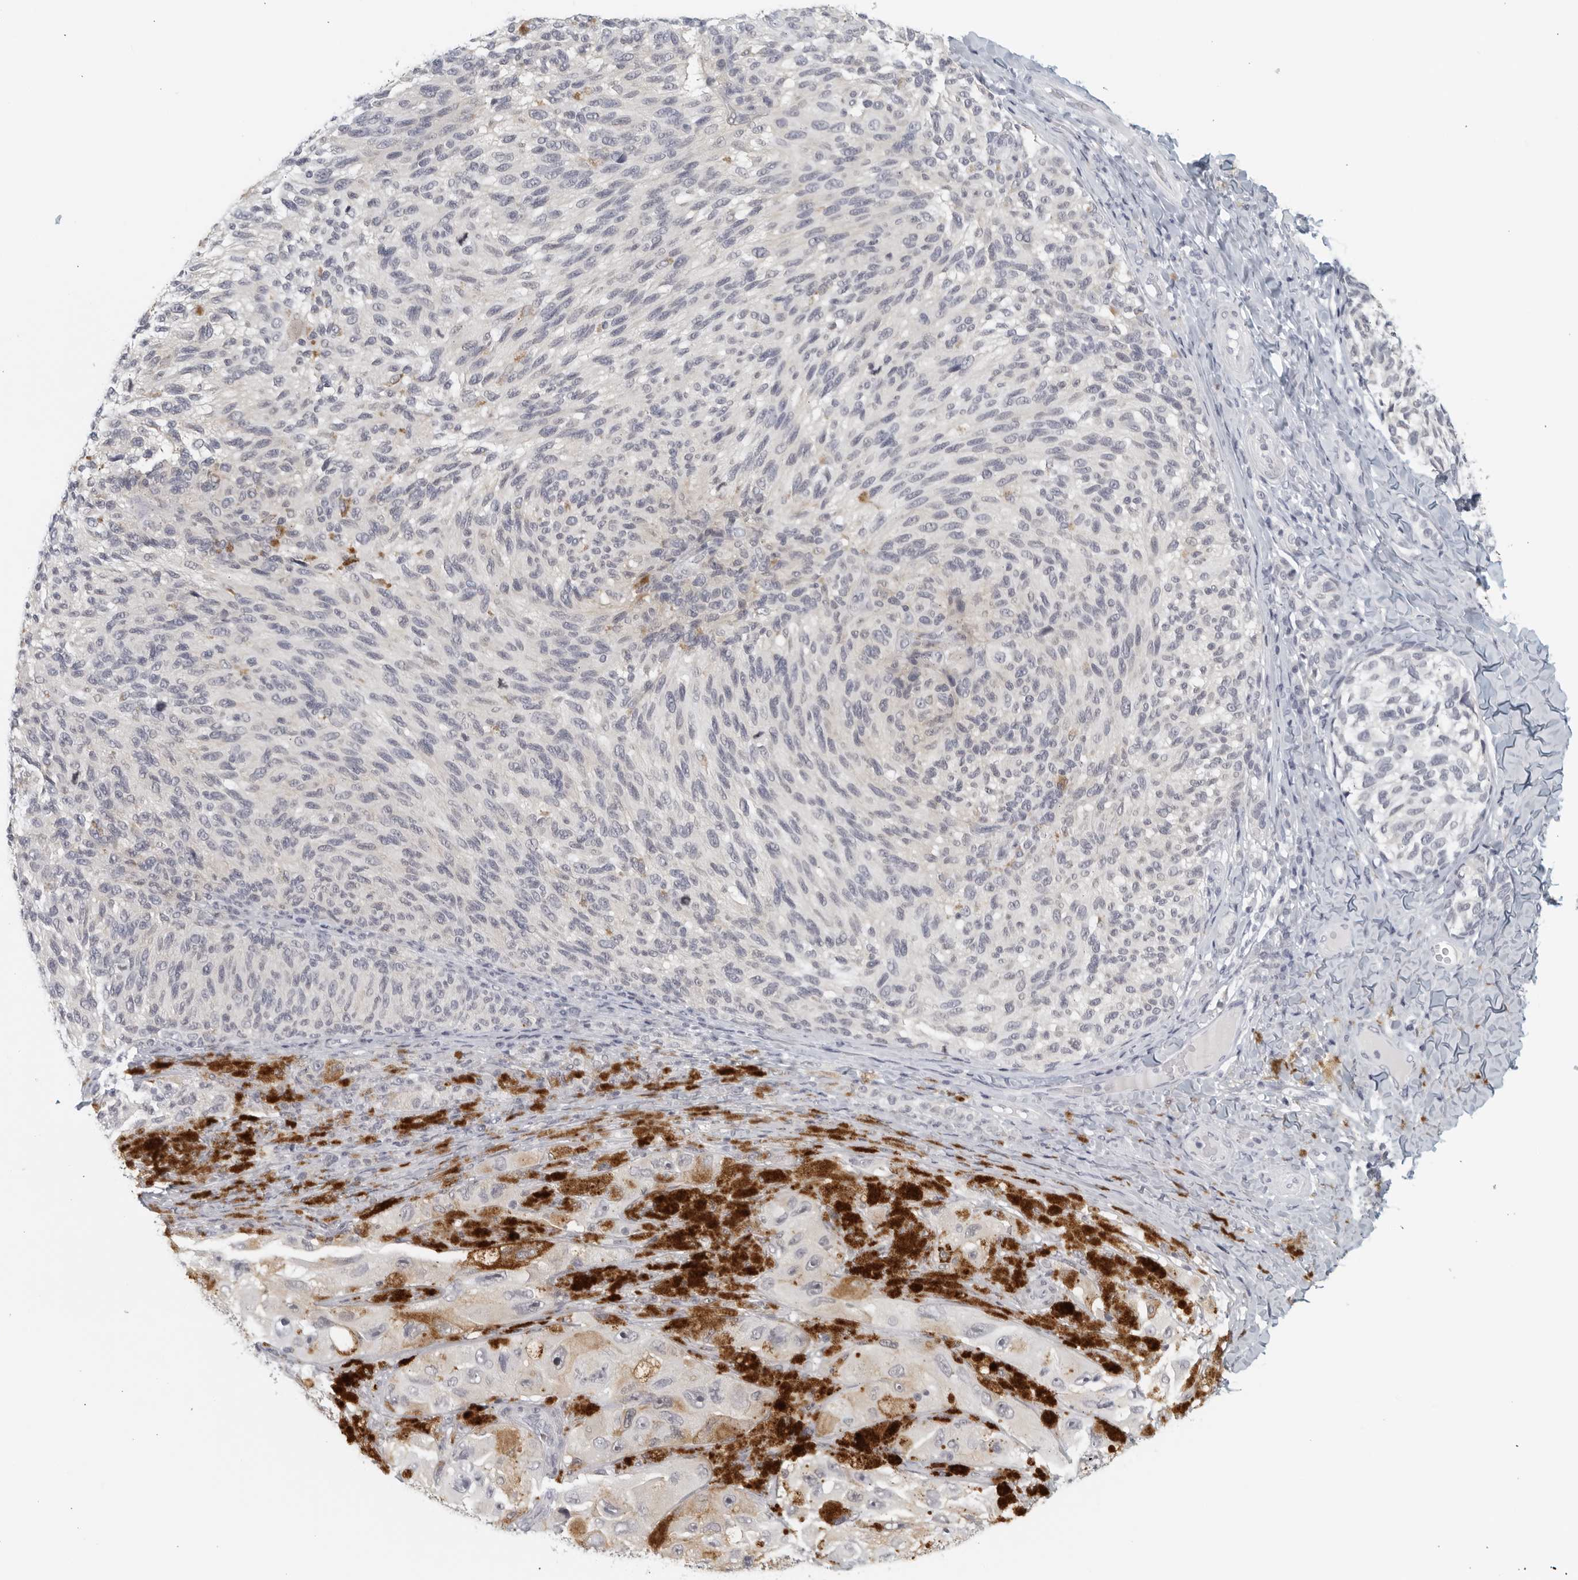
{"staining": {"intensity": "negative", "quantity": "none", "location": "none"}, "tissue": "melanoma", "cell_type": "Tumor cells", "image_type": "cancer", "snomed": [{"axis": "morphology", "description": "Malignant melanoma, NOS"}, {"axis": "topography", "description": "Skin"}], "caption": "Melanoma was stained to show a protein in brown. There is no significant staining in tumor cells. (DAB (3,3'-diaminobenzidine) immunohistochemistry visualized using brightfield microscopy, high magnification).", "gene": "MATN1", "patient": {"sex": "female", "age": 73}}